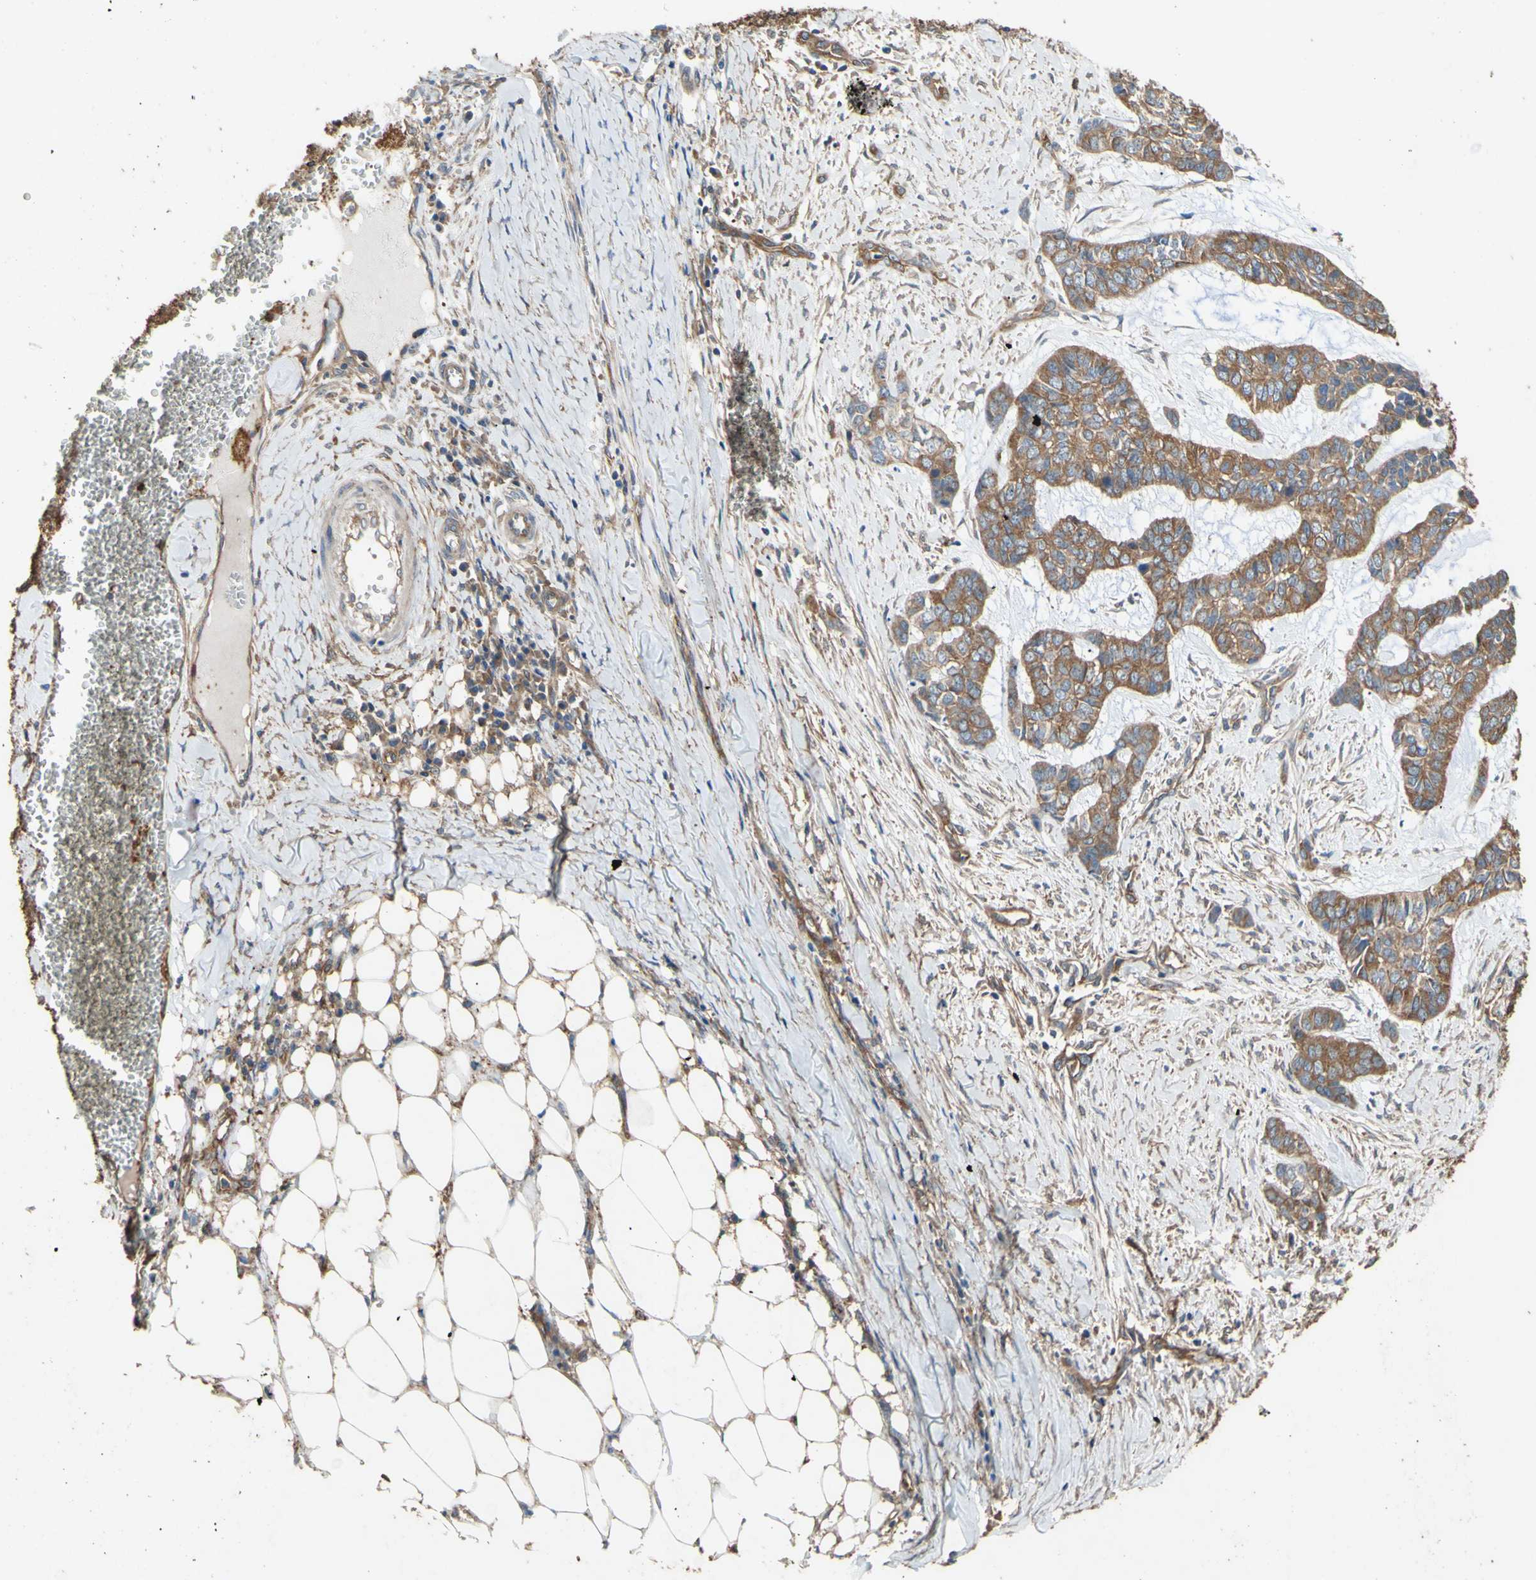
{"staining": {"intensity": "moderate", "quantity": ">75%", "location": "cytoplasmic/membranous"}, "tissue": "skin cancer", "cell_type": "Tumor cells", "image_type": "cancer", "snomed": [{"axis": "morphology", "description": "Basal cell carcinoma"}, {"axis": "topography", "description": "Skin"}], "caption": "This is an image of immunohistochemistry (IHC) staining of skin basal cell carcinoma, which shows moderate expression in the cytoplasmic/membranous of tumor cells.", "gene": "CTTN", "patient": {"sex": "female", "age": 64}}